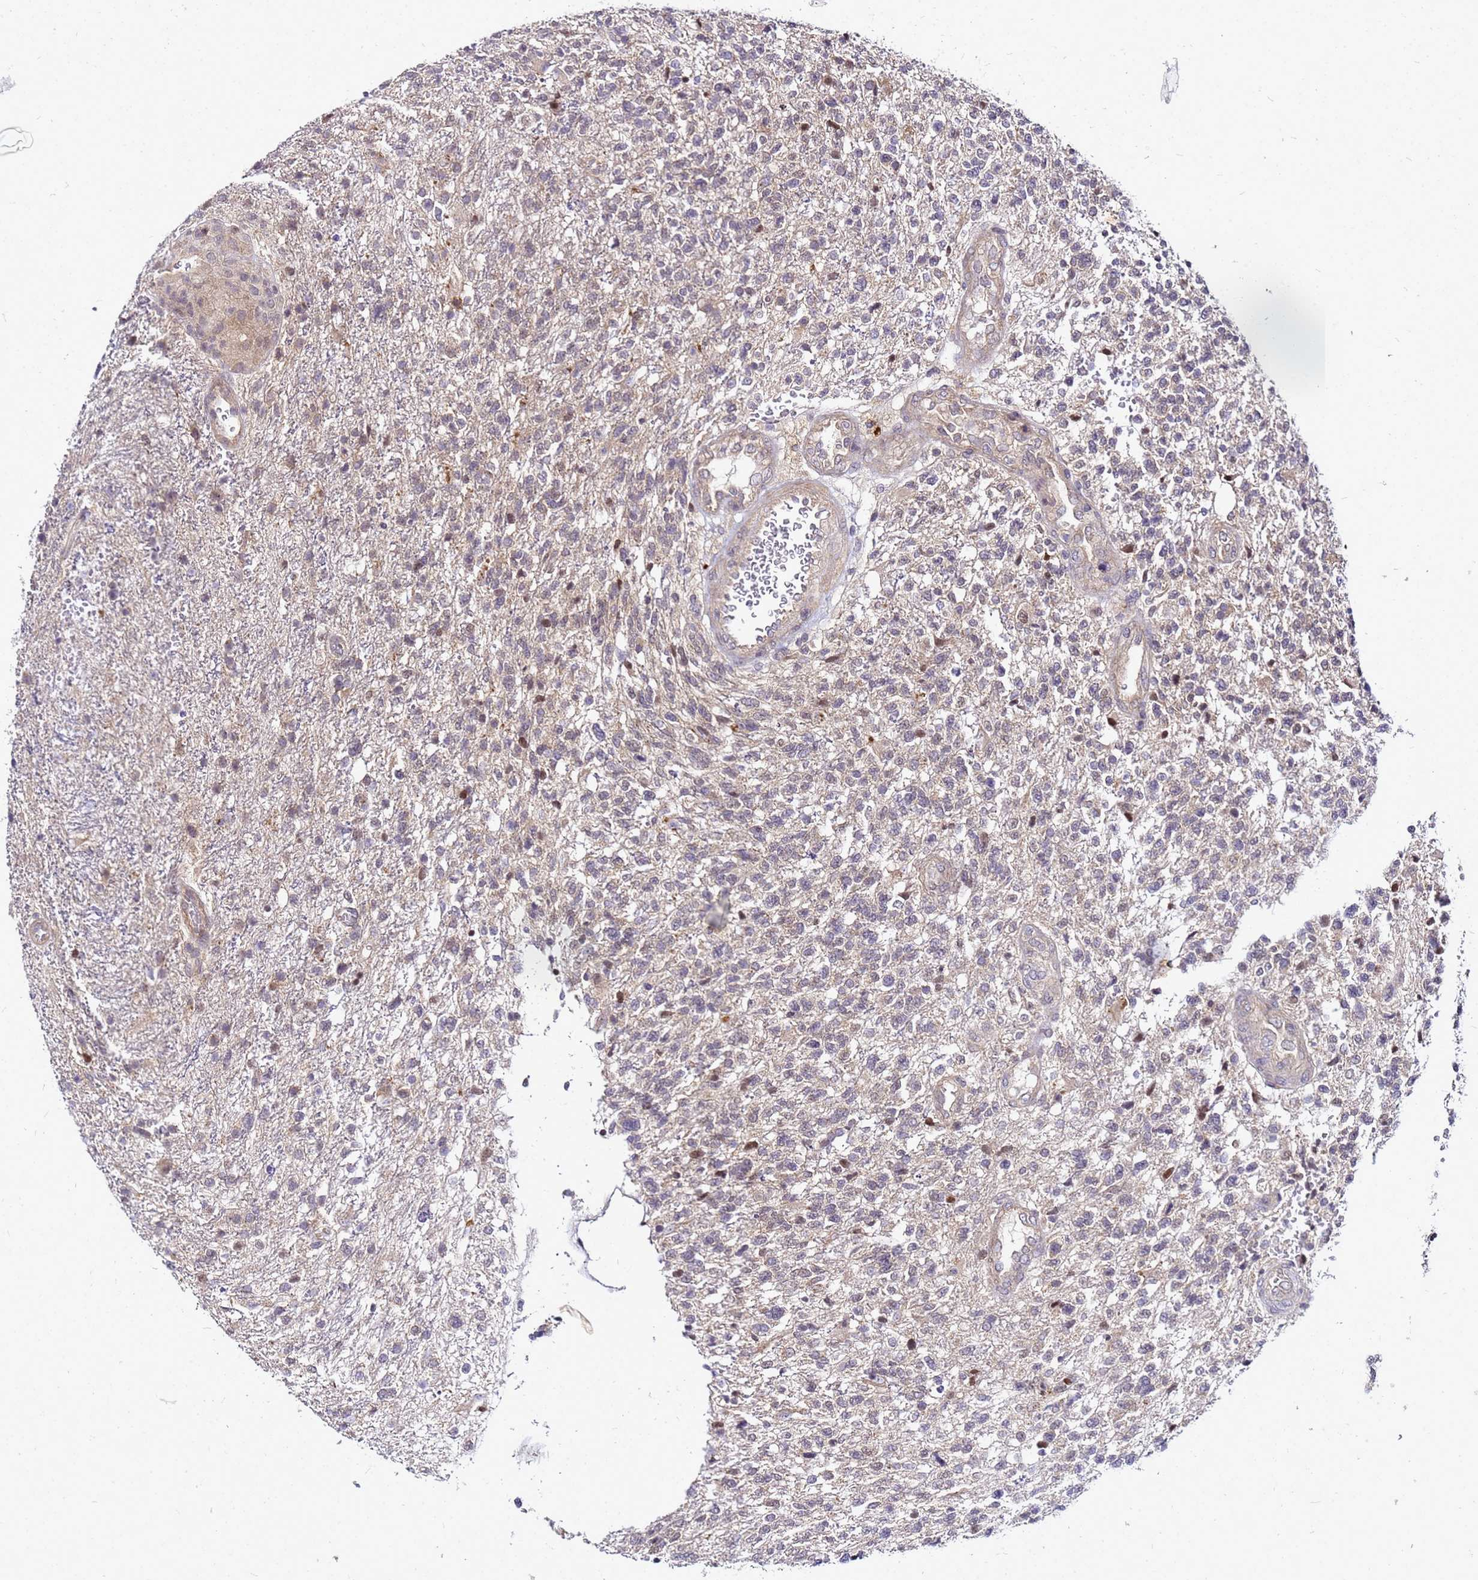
{"staining": {"intensity": "negative", "quantity": "none", "location": "none"}, "tissue": "glioma", "cell_type": "Tumor cells", "image_type": "cancer", "snomed": [{"axis": "morphology", "description": "Glioma, malignant, High grade"}, {"axis": "topography", "description": "Brain"}], "caption": "The image demonstrates no staining of tumor cells in glioma. (DAB (3,3'-diaminobenzidine) immunohistochemistry, high magnification).", "gene": "SAT1", "patient": {"sex": "male", "age": 56}}